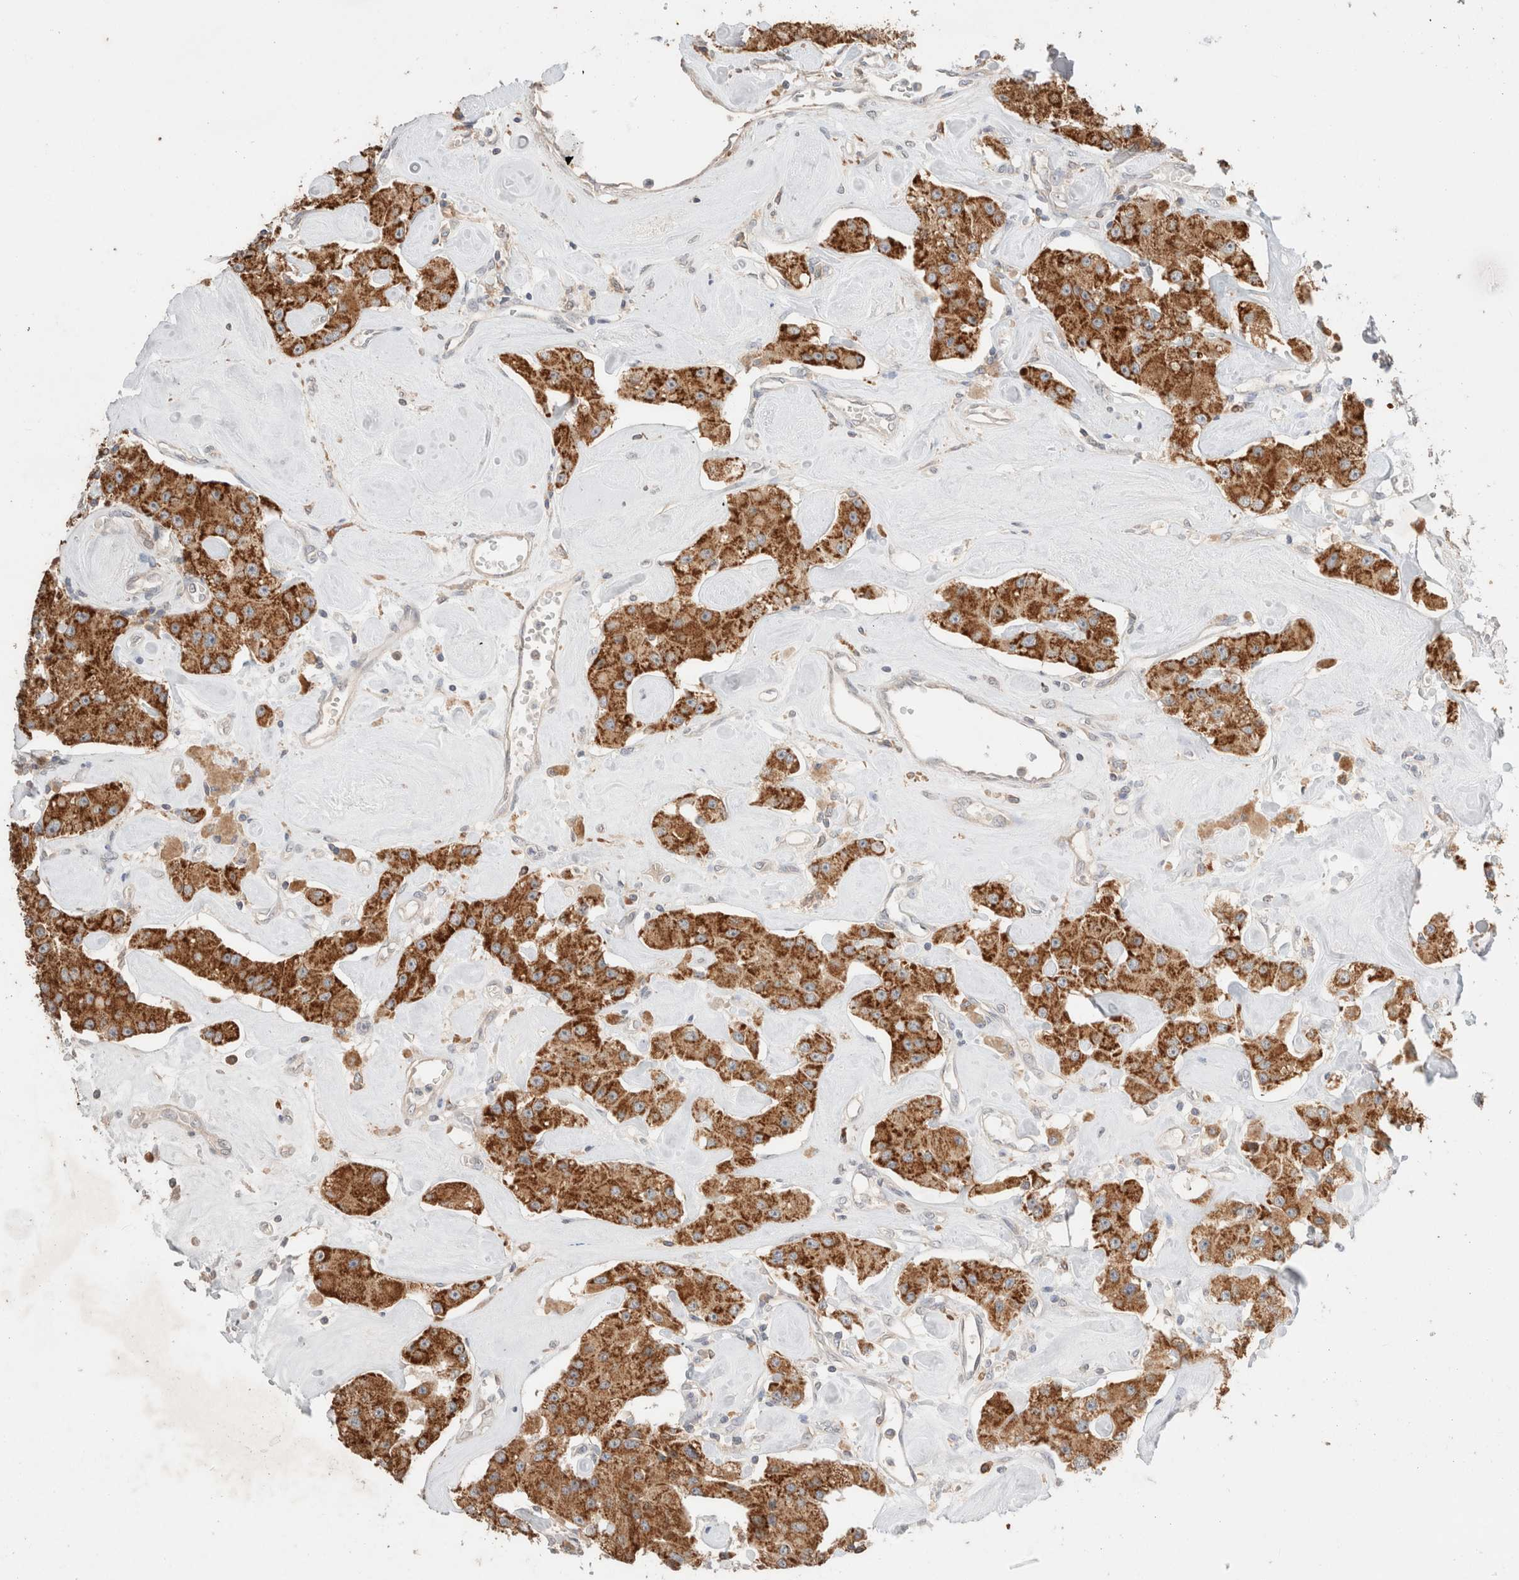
{"staining": {"intensity": "strong", "quantity": ">75%", "location": "cytoplasmic/membranous"}, "tissue": "carcinoid", "cell_type": "Tumor cells", "image_type": "cancer", "snomed": [{"axis": "morphology", "description": "Carcinoid, malignant, NOS"}, {"axis": "topography", "description": "Pancreas"}], "caption": "A high-resolution micrograph shows immunohistochemistry staining of carcinoid (malignant), which shows strong cytoplasmic/membranous positivity in about >75% of tumor cells.", "gene": "TRIM41", "patient": {"sex": "male", "age": 41}}